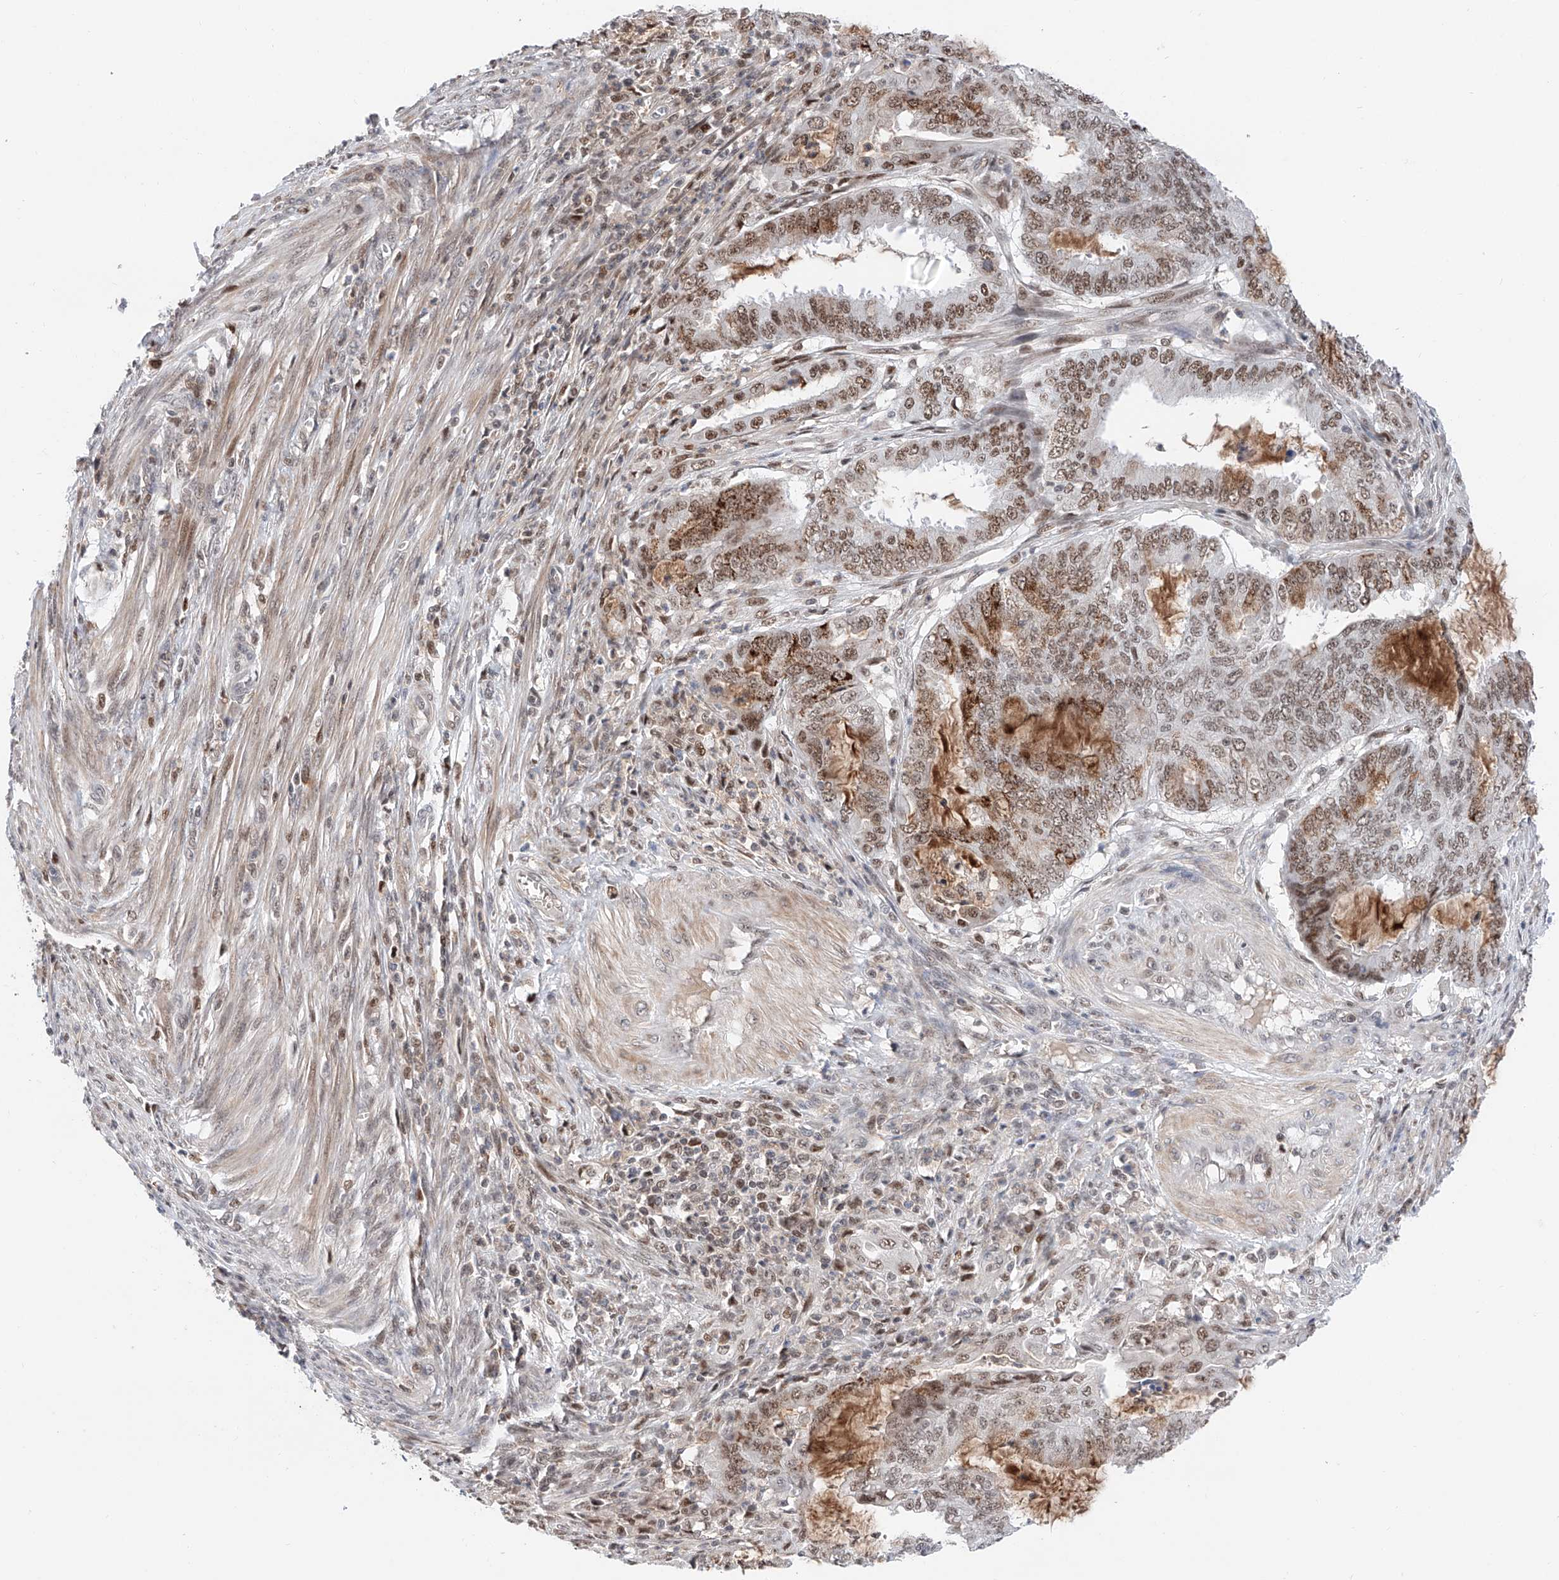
{"staining": {"intensity": "moderate", "quantity": ">75%", "location": "nuclear"}, "tissue": "endometrial cancer", "cell_type": "Tumor cells", "image_type": "cancer", "snomed": [{"axis": "morphology", "description": "Adenocarcinoma, NOS"}, {"axis": "topography", "description": "Endometrium"}], "caption": "Adenocarcinoma (endometrial) stained with DAB (3,3'-diaminobenzidine) immunohistochemistry (IHC) demonstrates medium levels of moderate nuclear positivity in about >75% of tumor cells. (DAB IHC with brightfield microscopy, high magnification).", "gene": "SNRNP200", "patient": {"sex": "female", "age": 51}}